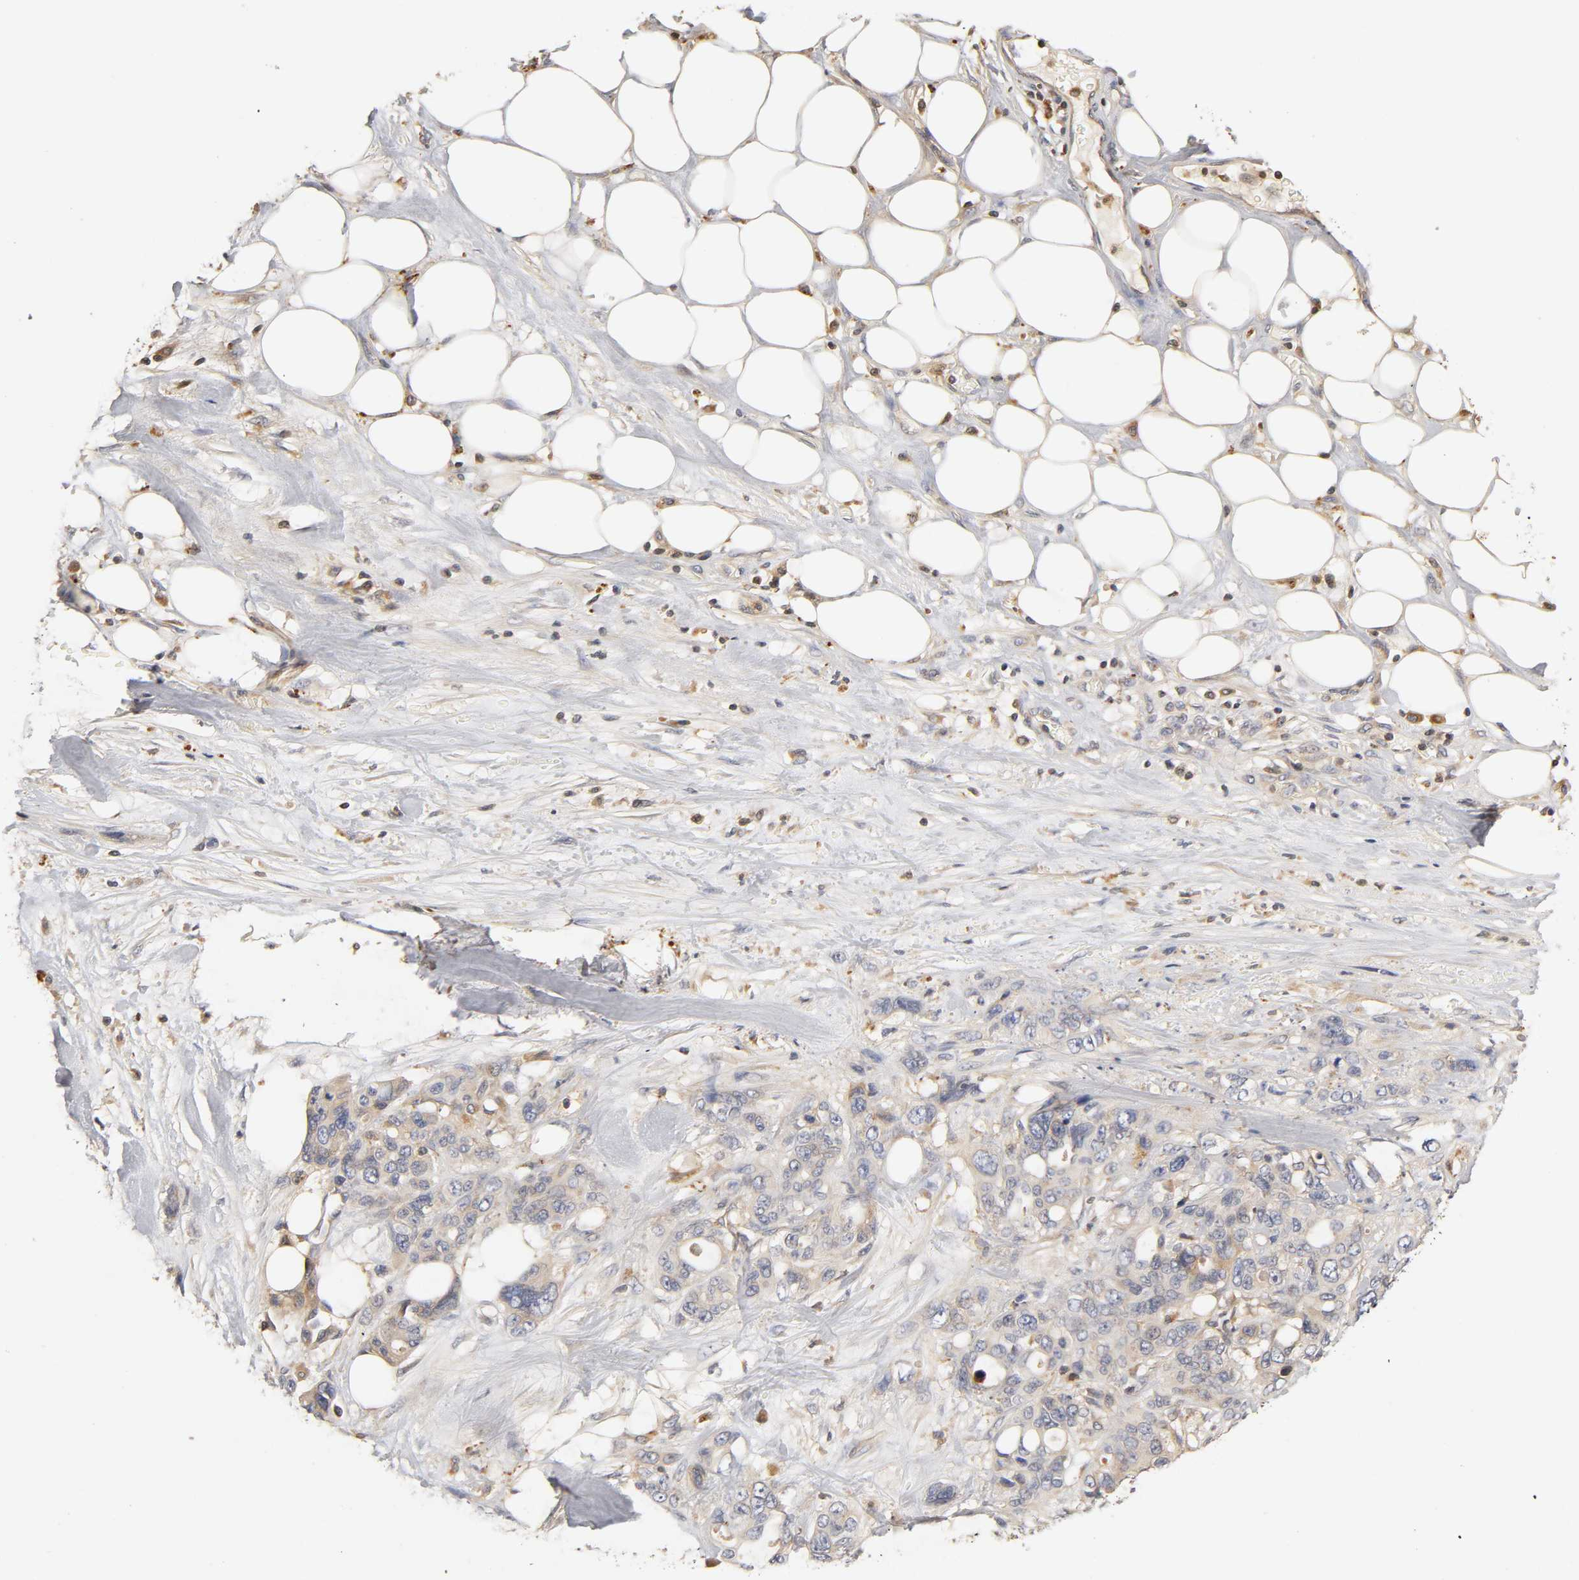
{"staining": {"intensity": "weak", "quantity": "25%-75%", "location": "cytoplasmic/membranous"}, "tissue": "pancreatic cancer", "cell_type": "Tumor cells", "image_type": "cancer", "snomed": [{"axis": "morphology", "description": "Adenocarcinoma, NOS"}, {"axis": "topography", "description": "Pancreas"}], "caption": "The histopathology image demonstrates immunohistochemical staining of pancreatic cancer. There is weak cytoplasmic/membranous positivity is identified in about 25%-75% of tumor cells. (brown staining indicates protein expression, while blue staining denotes nuclei).", "gene": "RHOA", "patient": {"sex": "male", "age": 46}}